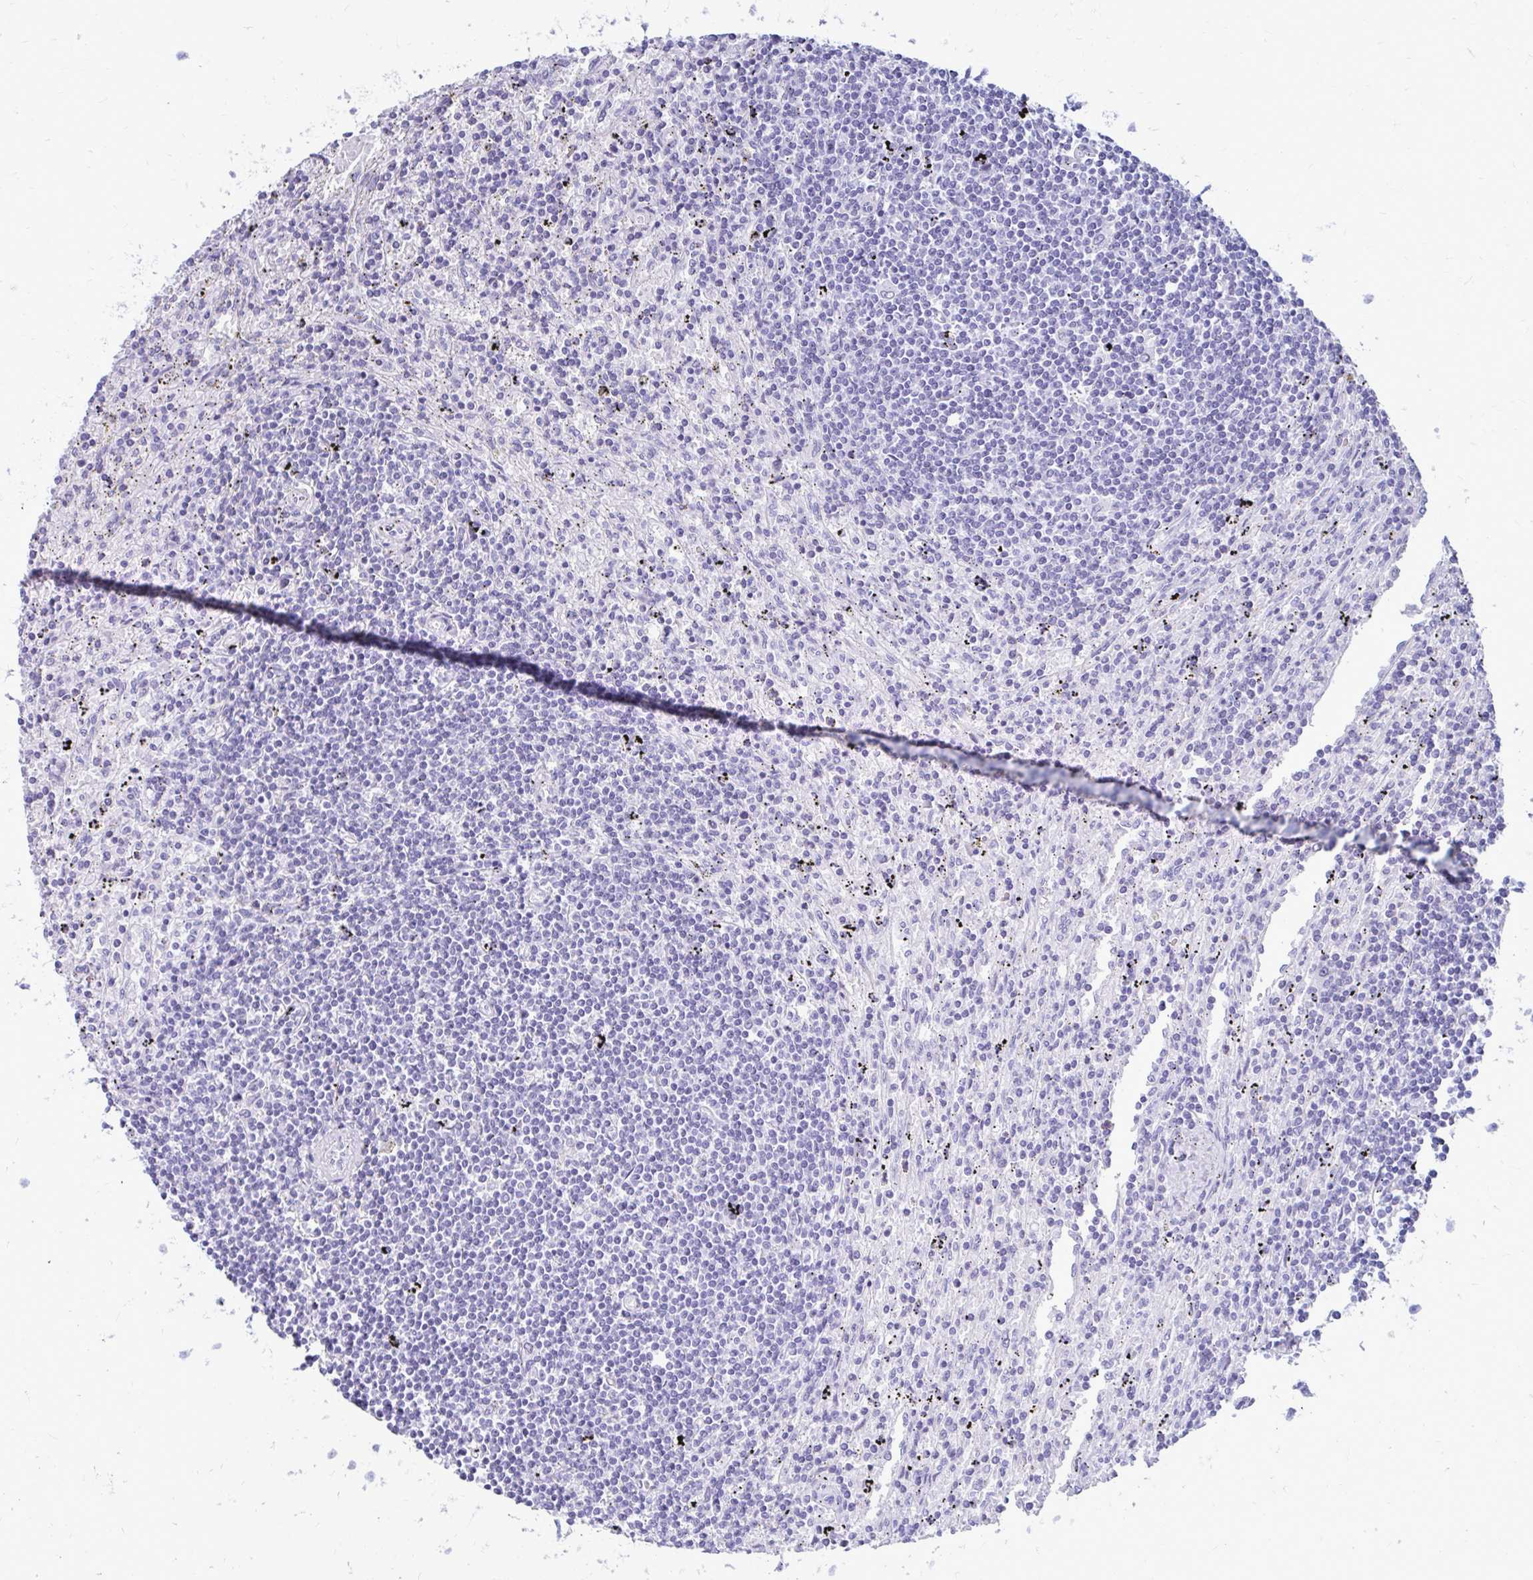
{"staining": {"intensity": "negative", "quantity": "none", "location": "none"}, "tissue": "lymphoma", "cell_type": "Tumor cells", "image_type": "cancer", "snomed": [{"axis": "morphology", "description": "Malignant lymphoma, non-Hodgkin's type, Low grade"}, {"axis": "topography", "description": "Spleen"}], "caption": "The image displays no significant positivity in tumor cells of malignant lymphoma, non-Hodgkin's type (low-grade).", "gene": "OR10R2", "patient": {"sex": "male", "age": 76}}